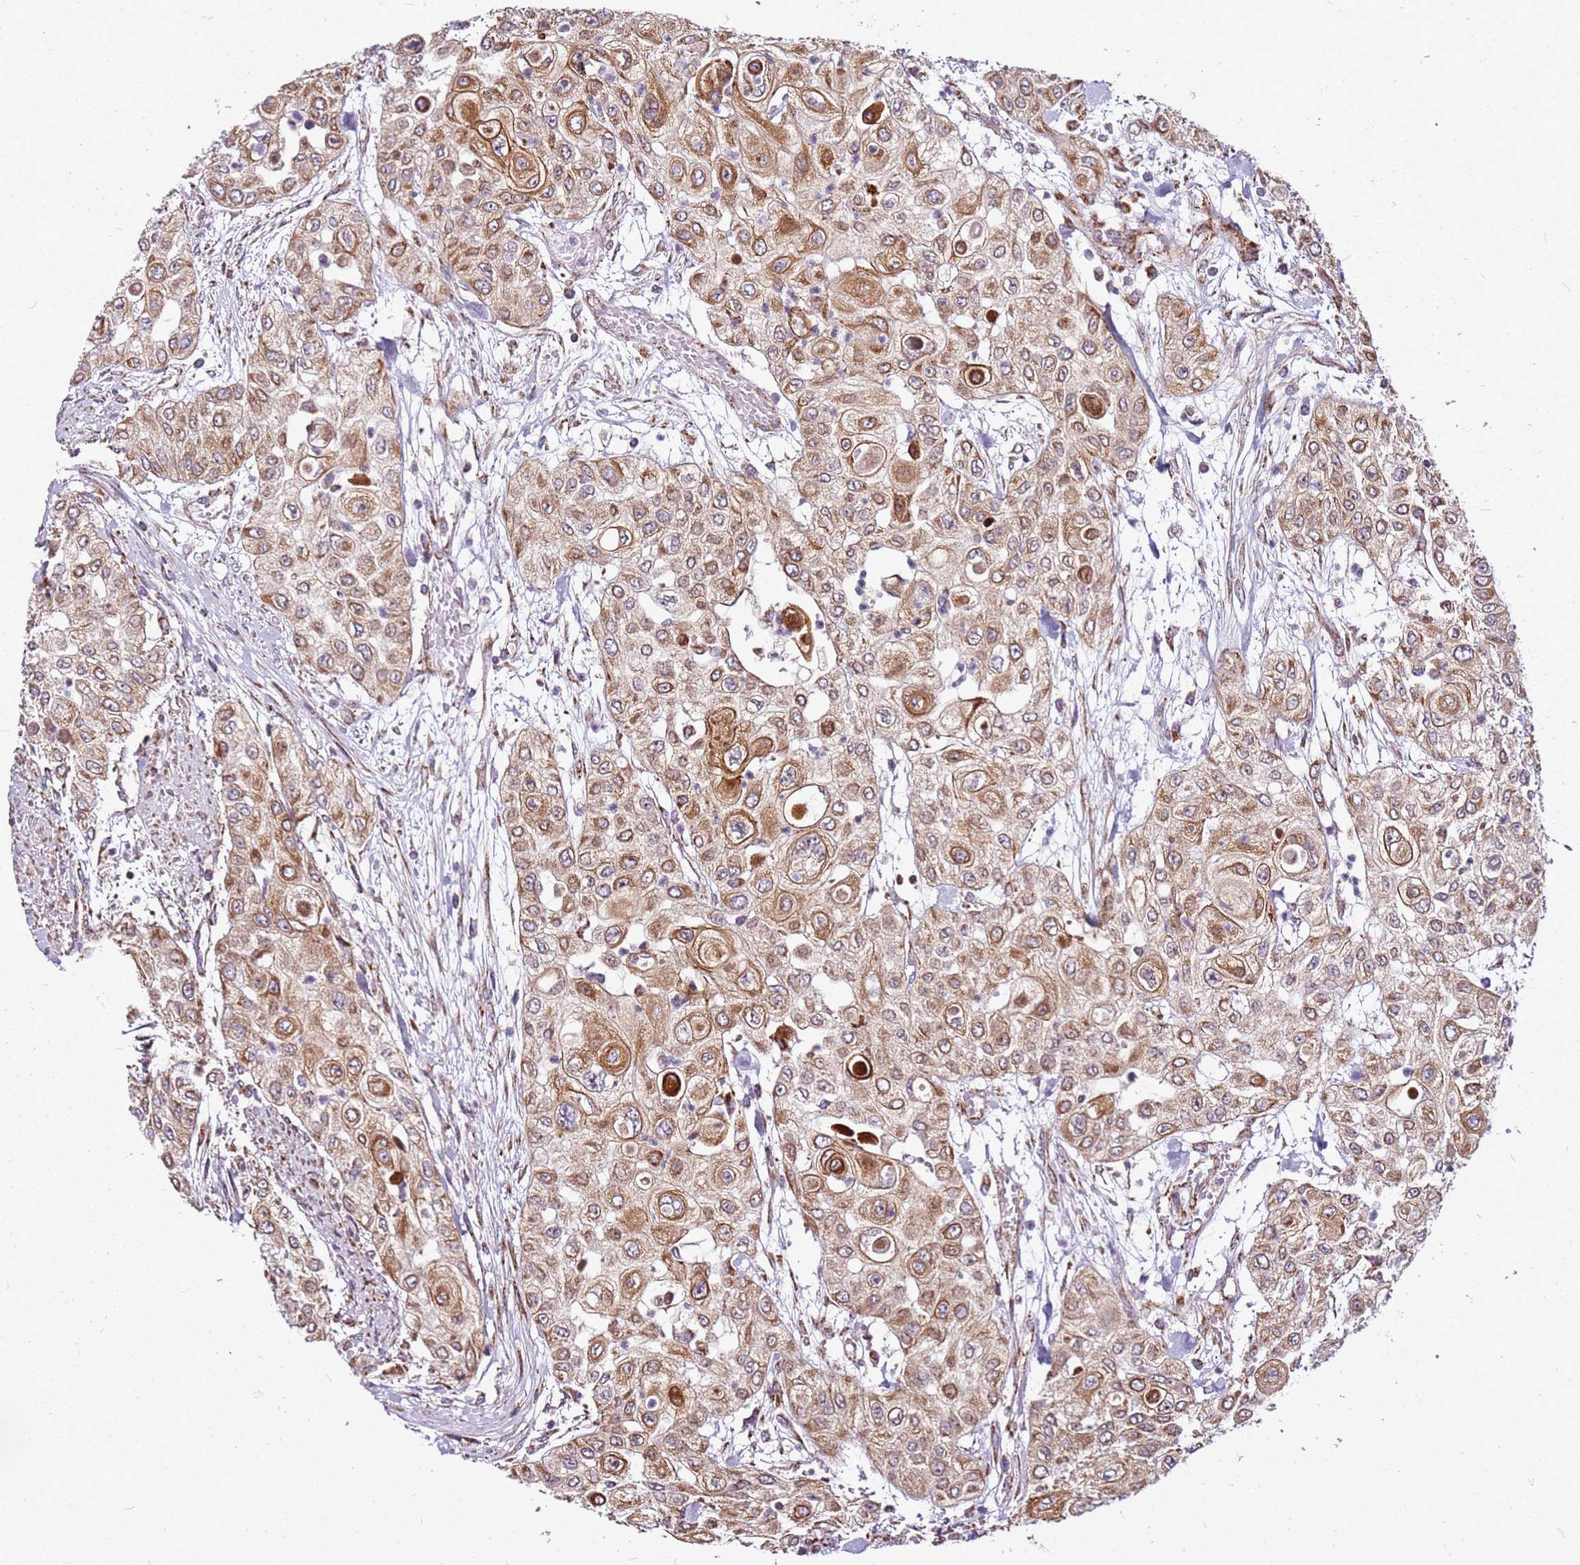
{"staining": {"intensity": "moderate", "quantity": ">75%", "location": "cytoplasmic/membranous"}, "tissue": "urothelial cancer", "cell_type": "Tumor cells", "image_type": "cancer", "snomed": [{"axis": "morphology", "description": "Urothelial carcinoma, High grade"}, {"axis": "topography", "description": "Urinary bladder"}], "caption": "Immunohistochemistry (IHC) photomicrograph of urothelial carcinoma (high-grade) stained for a protein (brown), which displays medium levels of moderate cytoplasmic/membranous staining in approximately >75% of tumor cells.", "gene": "OR51T1", "patient": {"sex": "female", "age": 79}}